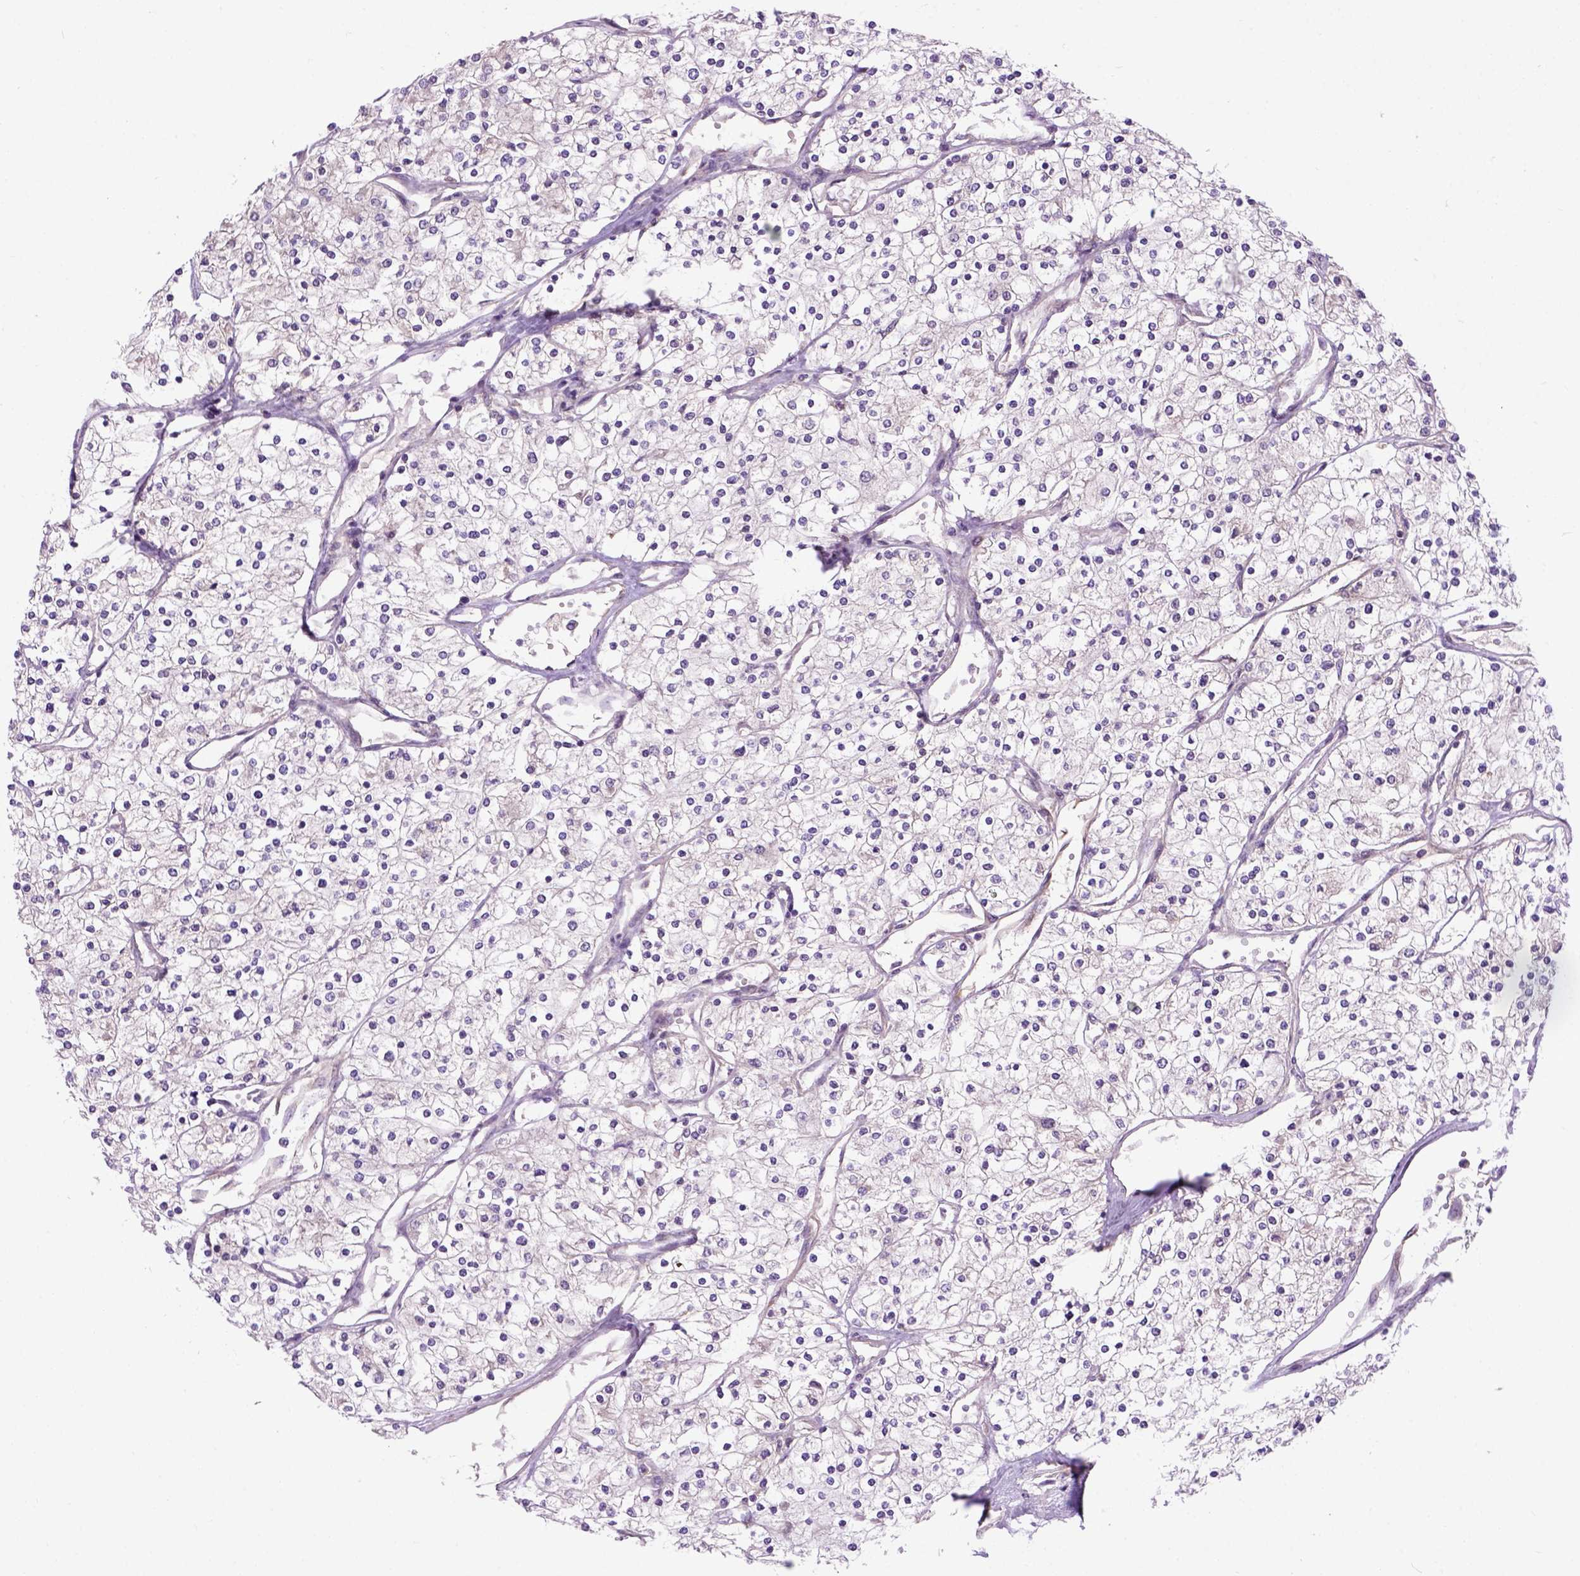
{"staining": {"intensity": "negative", "quantity": "none", "location": "none"}, "tissue": "renal cancer", "cell_type": "Tumor cells", "image_type": "cancer", "snomed": [{"axis": "morphology", "description": "Adenocarcinoma, NOS"}, {"axis": "topography", "description": "Kidney"}], "caption": "High magnification brightfield microscopy of renal adenocarcinoma stained with DAB (3,3'-diaminobenzidine) (brown) and counterstained with hematoxylin (blue): tumor cells show no significant staining.", "gene": "CASKIN2", "patient": {"sex": "male", "age": 80}}